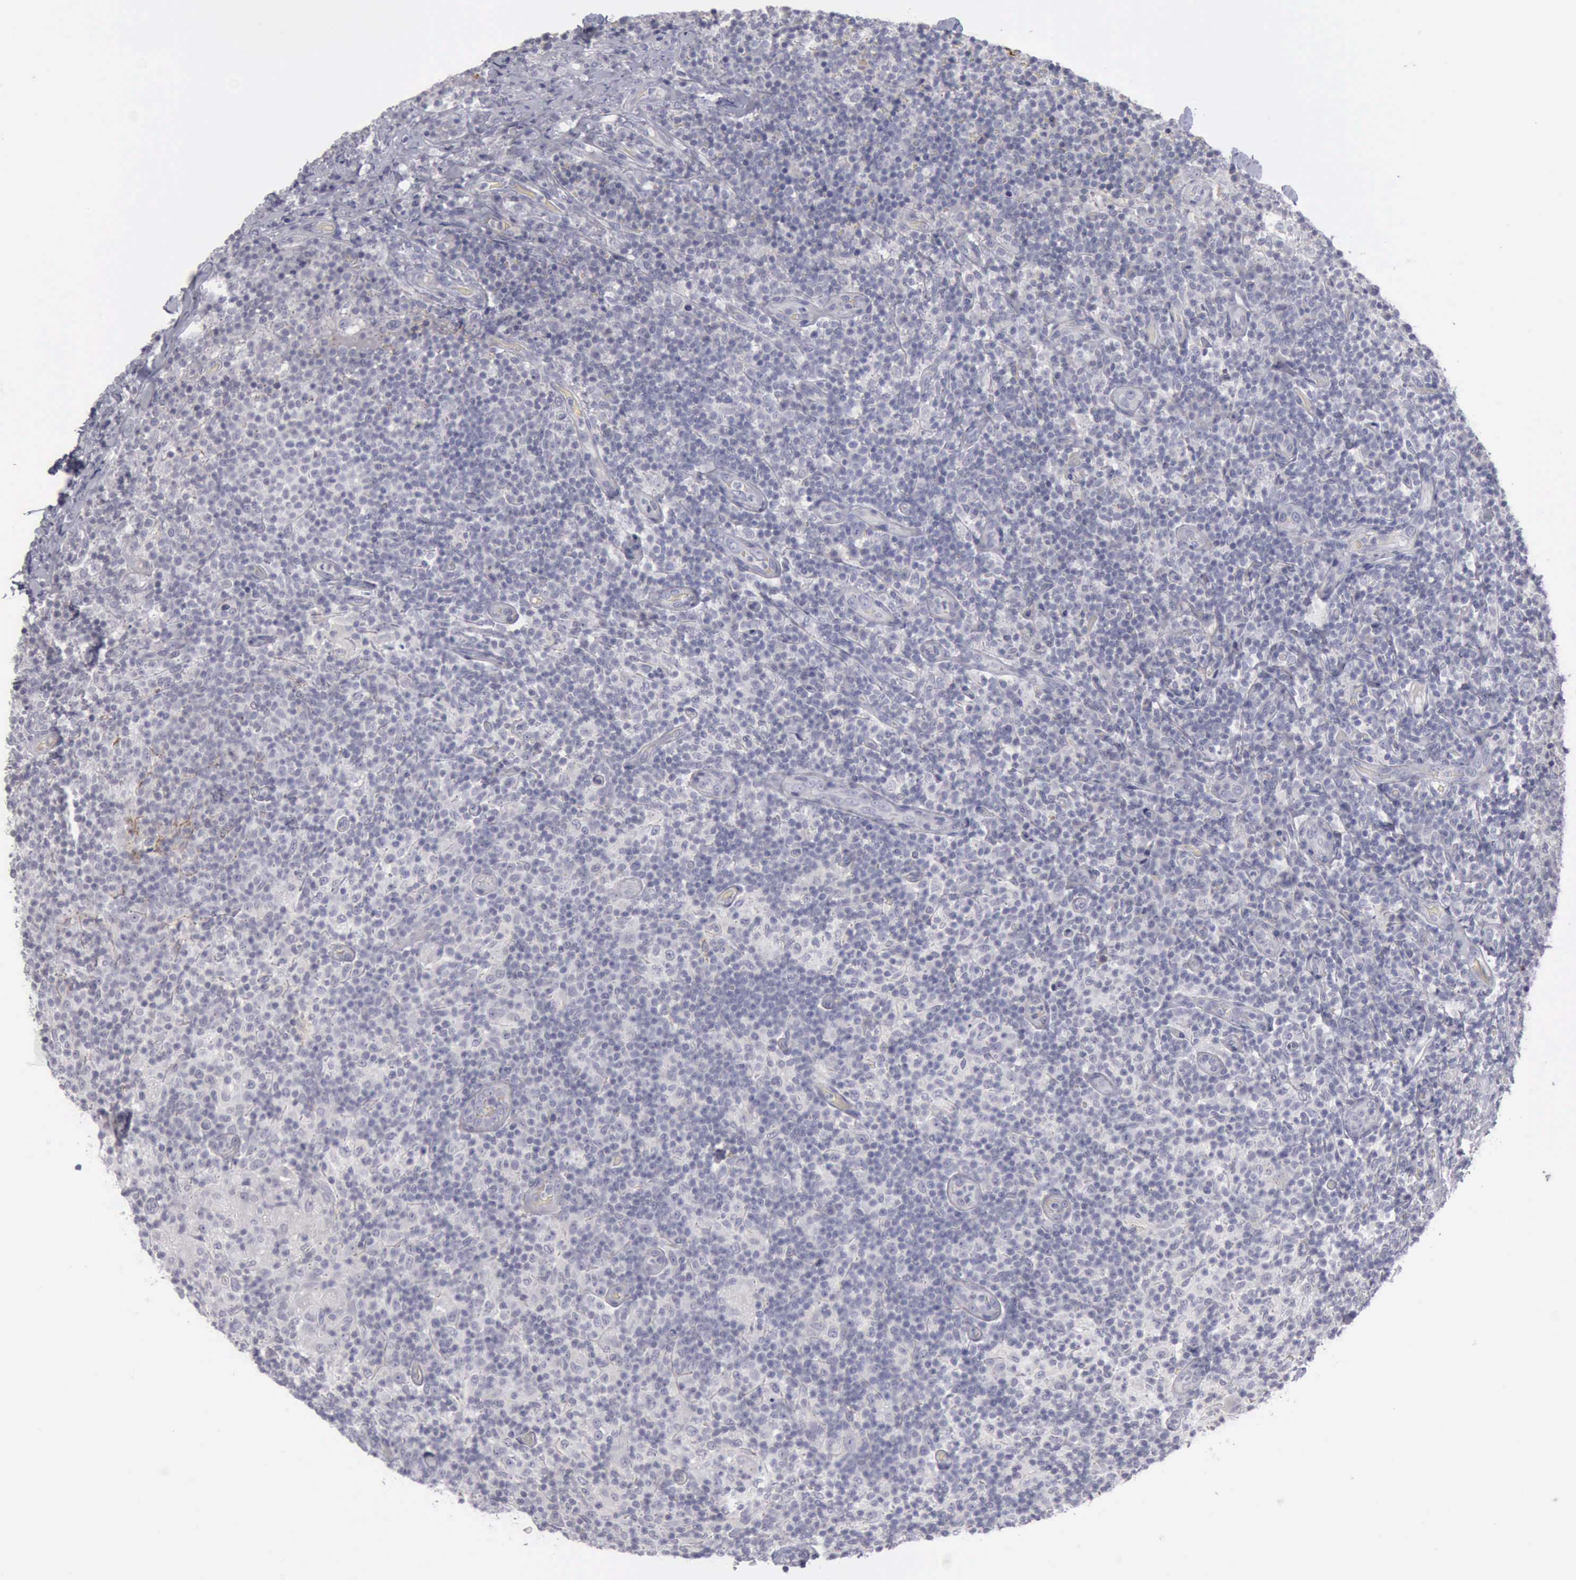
{"staining": {"intensity": "moderate", "quantity": "<25%", "location": "cytoplasmic/membranous"}, "tissue": "lymph node", "cell_type": "Germinal center cells", "image_type": "normal", "snomed": [{"axis": "morphology", "description": "Normal tissue, NOS"}, {"axis": "morphology", "description": "Inflammation, NOS"}, {"axis": "topography", "description": "Lymph node"}], "caption": "Immunohistochemistry of benign human lymph node demonstrates low levels of moderate cytoplasmic/membranous positivity in about <25% of germinal center cells. (DAB IHC, brown staining for protein, blue staining for nuclei).", "gene": "CDH2", "patient": {"sex": "male", "age": 46}}